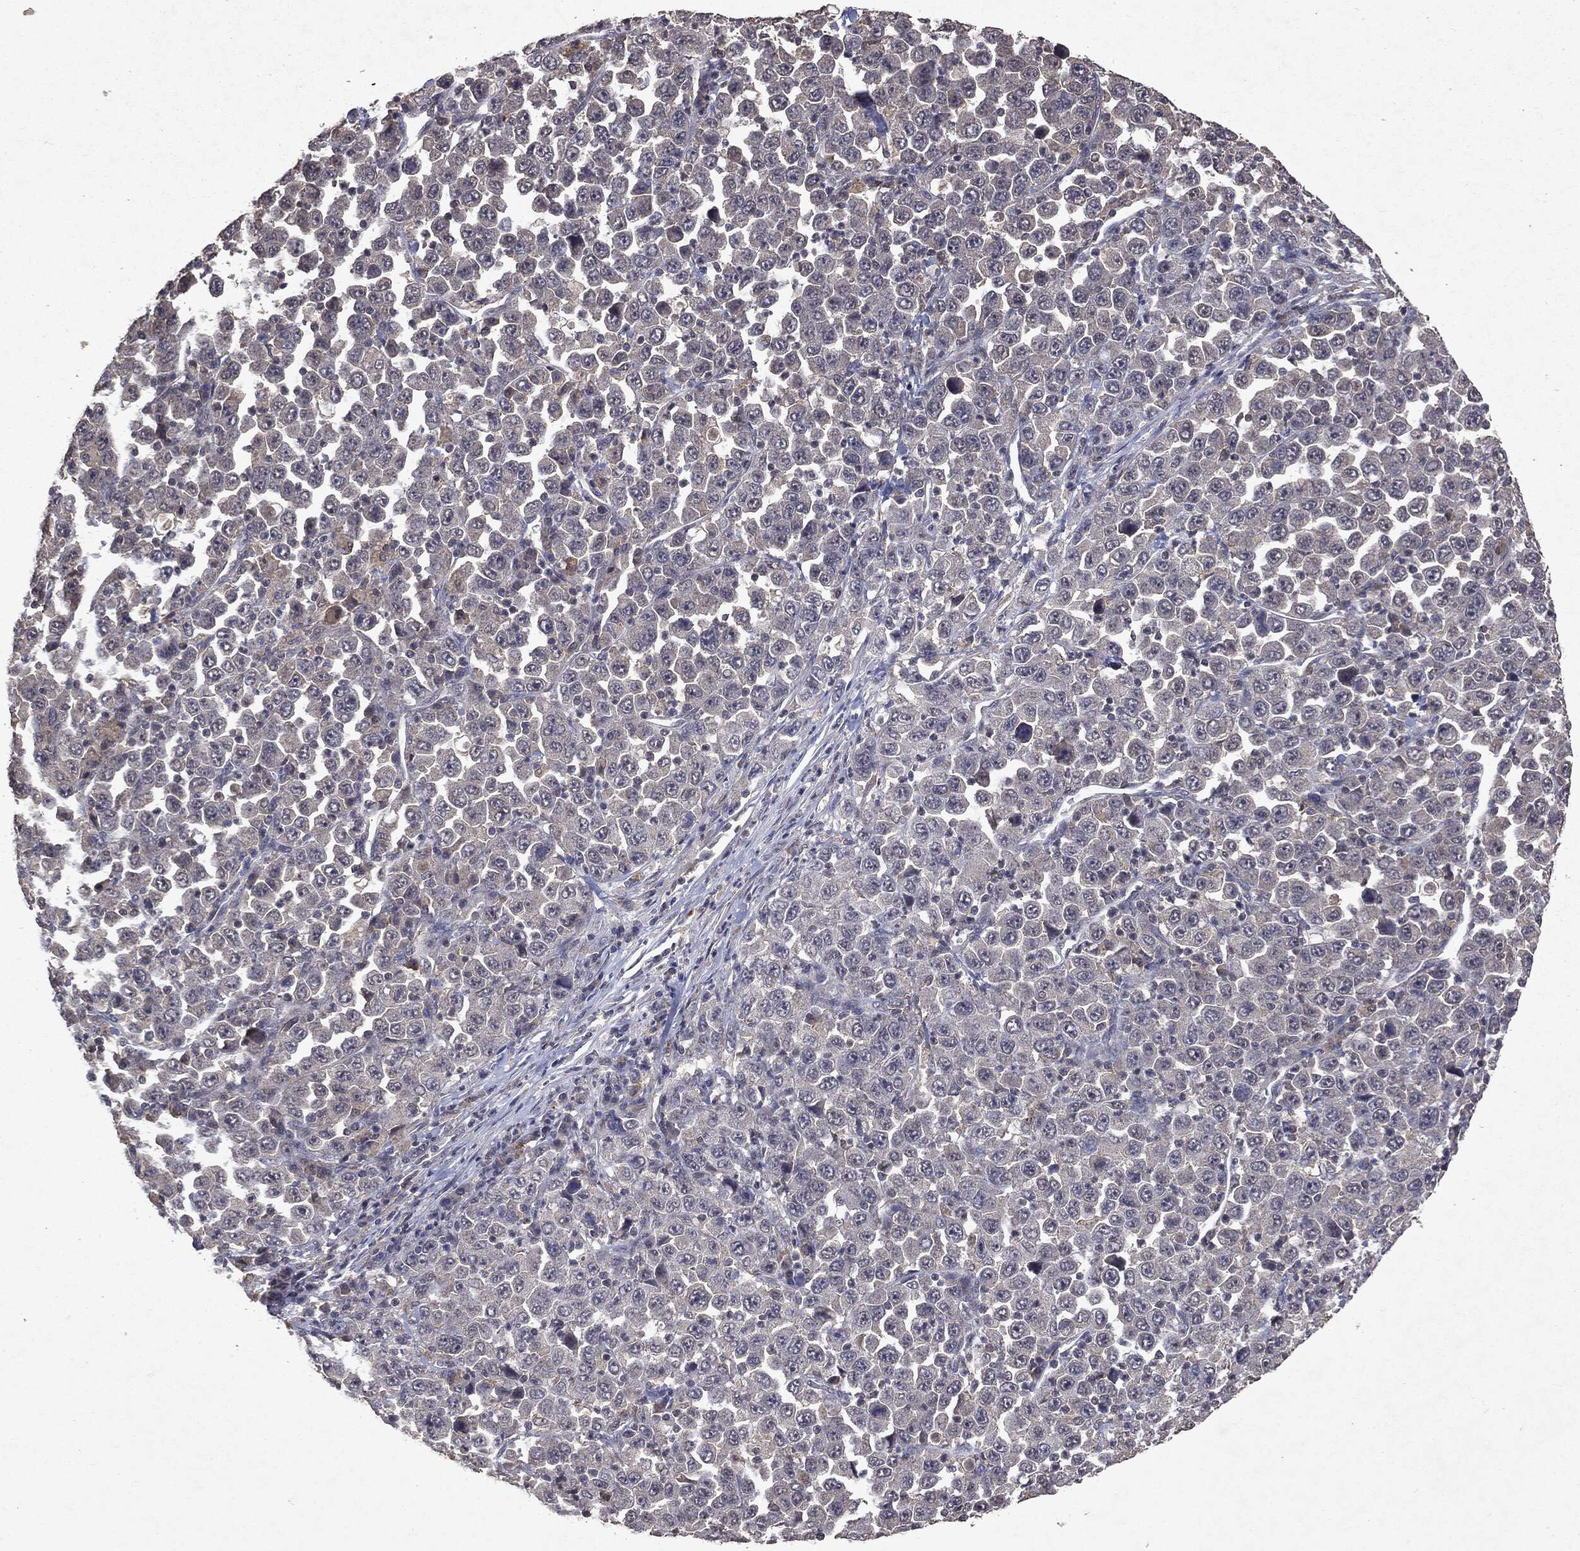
{"staining": {"intensity": "negative", "quantity": "none", "location": "none"}, "tissue": "stomach cancer", "cell_type": "Tumor cells", "image_type": "cancer", "snomed": [{"axis": "morphology", "description": "Normal tissue, NOS"}, {"axis": "morphology", "description": "Adenocarcinoma, NOS"}, {"axis": "topography", "description": "Stomach, upper"}, {"axis": "topography", "description": "Stomach"}], "caption": "Immunohistochemical staining of stomach cancer exhibits no significant positivity in tumor cells.", "gene": "PTEN", "patient": {"sex": "male", "age": 59}}